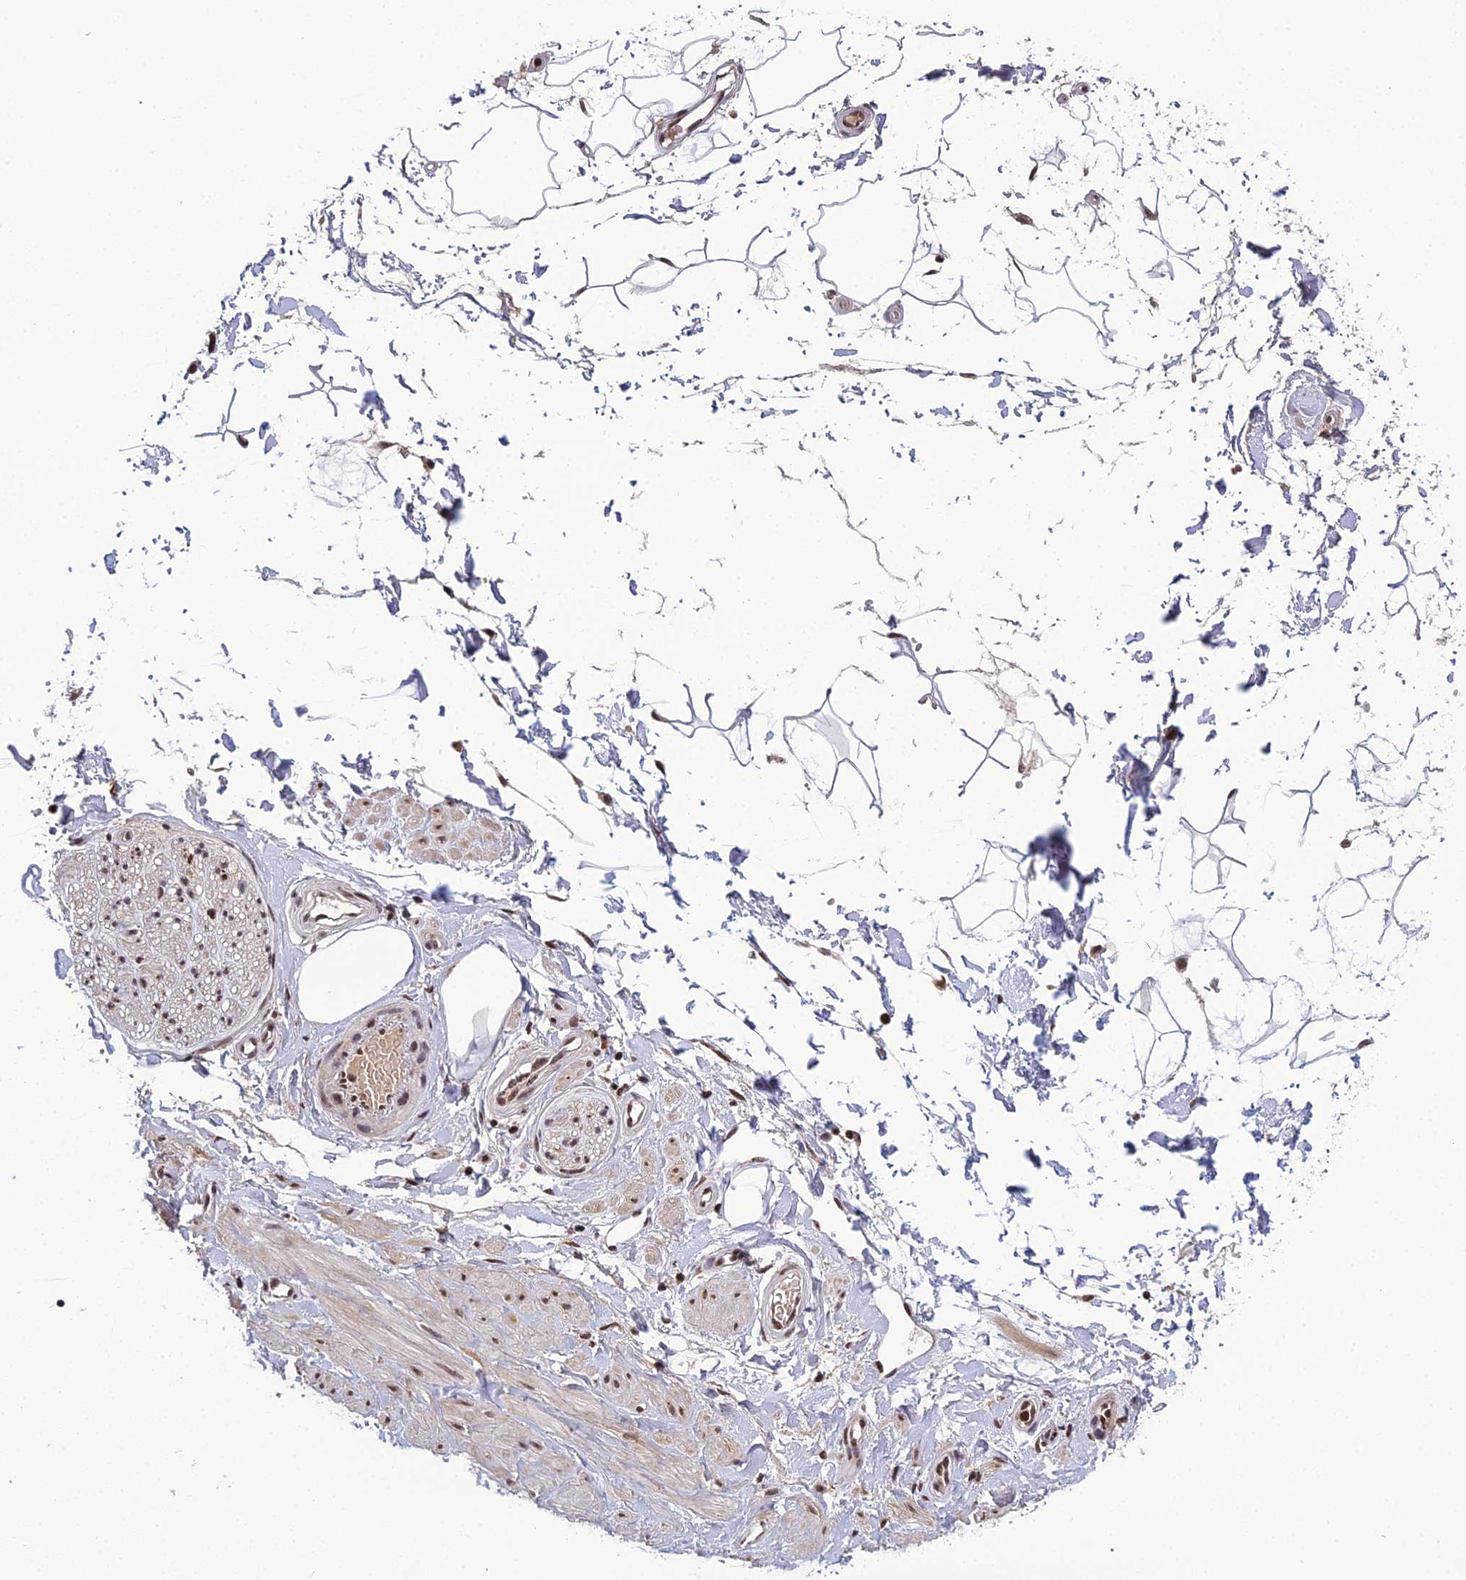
{"staining": {"intensity": "moderate", "quantity": ">75%", "location": "nuclear"}, "tissue": "adipose tissue", "cell_type": "Adipocytes", "image_type": "normal", "snomed": [{"axis": "morphology", "description": "Normal tissue, NOS"}, {"axis": "topography", "description": "Soft tissue"}, {"axis": "topography", "description": "Adipose tissue"}, {"axis": "topography", "description": "Vascular tissue"}, {"axis": "topography", "description": "Peripheral nerve tissue"}], "caption": "IHC staining of unremarkable adipose tissue, which demonstrates medium levels of moderate nuclear positivity in about >75% of adipocytes indicating moderate nuclear protein expression. The staining was performed using DAB (brown) for protein detection and nuclei were counterstained in hematoxylin (blue).", "gene": "ARL2", "patient": {"sex": "male", "age": 74}}